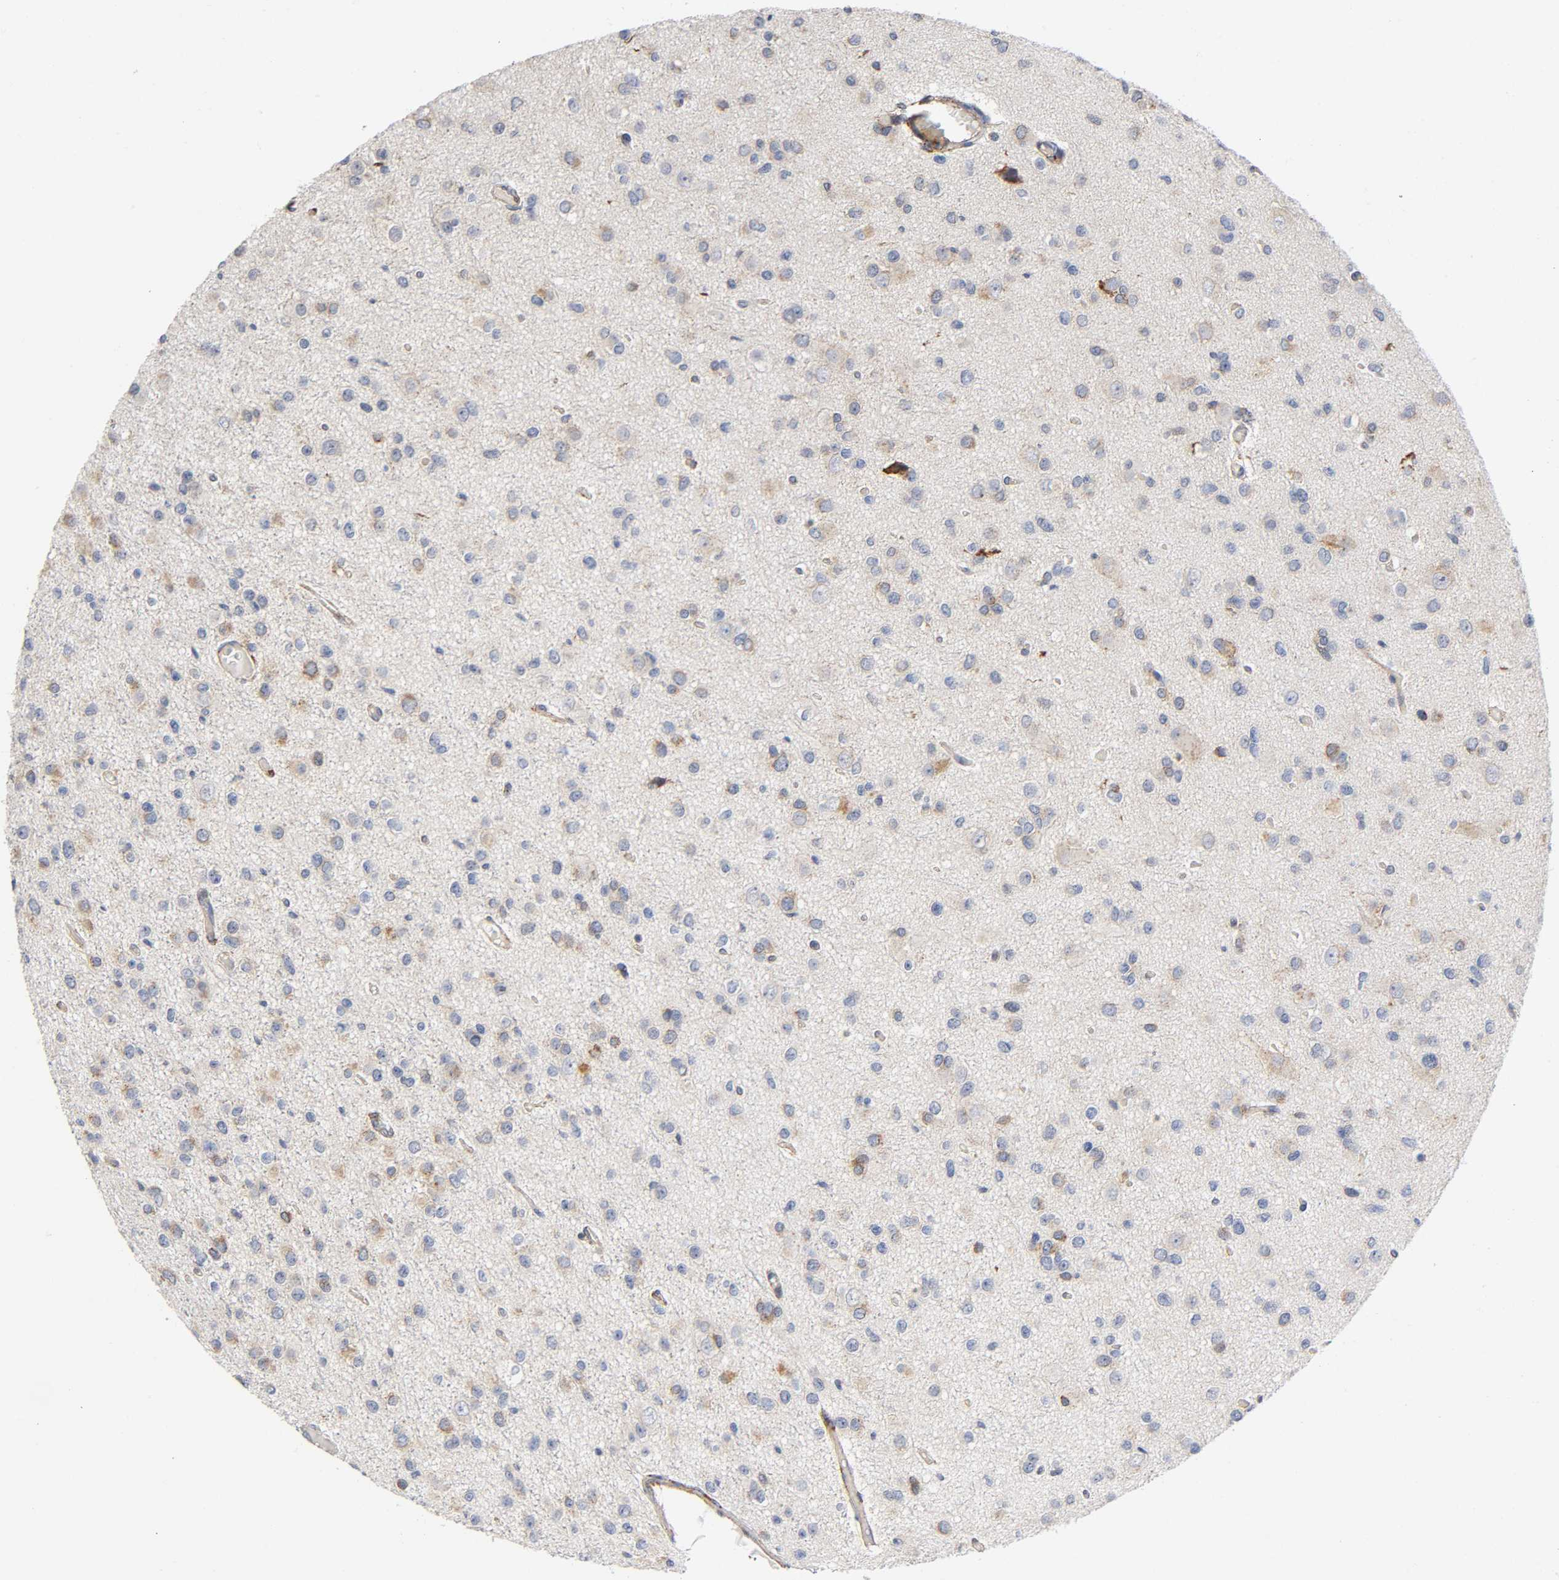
{"staining": {"intensity": "strong", "quantity": ">75%", "location": "cytoplasmic/membranous"}, "tissue": "glioma", "cell_type": "Tumor cells", "image_type": "cancer", "snomed": [{"axis": "morphology", "description": "Glioma, malignant, Low grade"}, {"axis": "topography", "description": "Brain"}], "caption": "Protein staining displays strong cytoplasmic/membranous expression in approximately >75% of tumor cells in malignant glioma (low-grade).", "gene": "SOS2", "patient": {"sex": "male", "age": 42}}